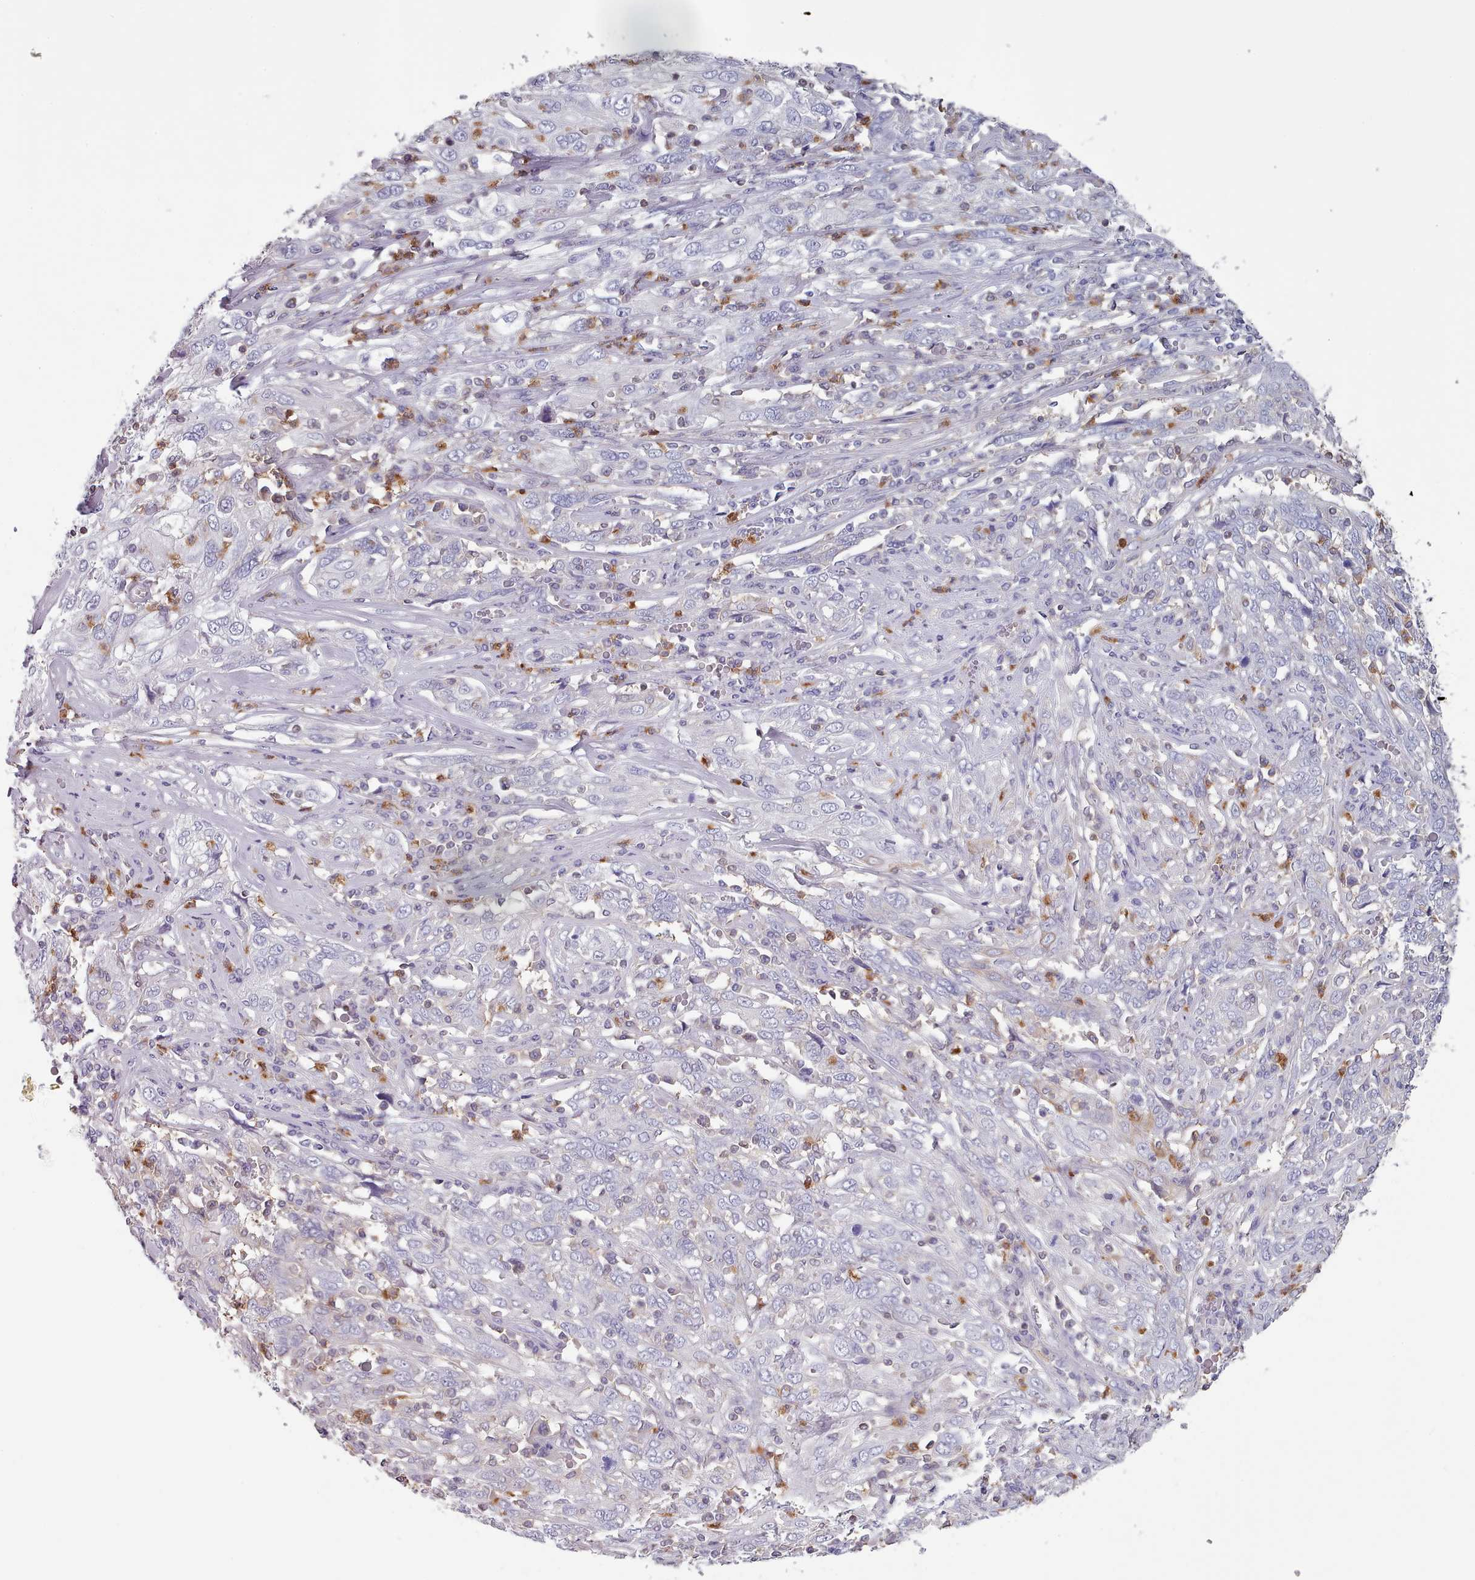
{"staining": {"intensity": "negative", "quantity": "none", "location": "none"}, "tissue": "cervical cancer", "cell_type": "Tumor cells", "image_type": "cancer", "snomed": [{"axis": "morphology", "description": "Squamous cell carcinoma, NOS"}, {"axis": "topography", "description": "Cervix"}], "caption": "Tumor cells are negative for brown protein staining in squamous cell carcinoma (cervical). (DAB immunohistochemistry visualized using brightfield microscopy, high magnification).", "gene": "RAC2", "patient": {"sex": "female", "age": 46}}